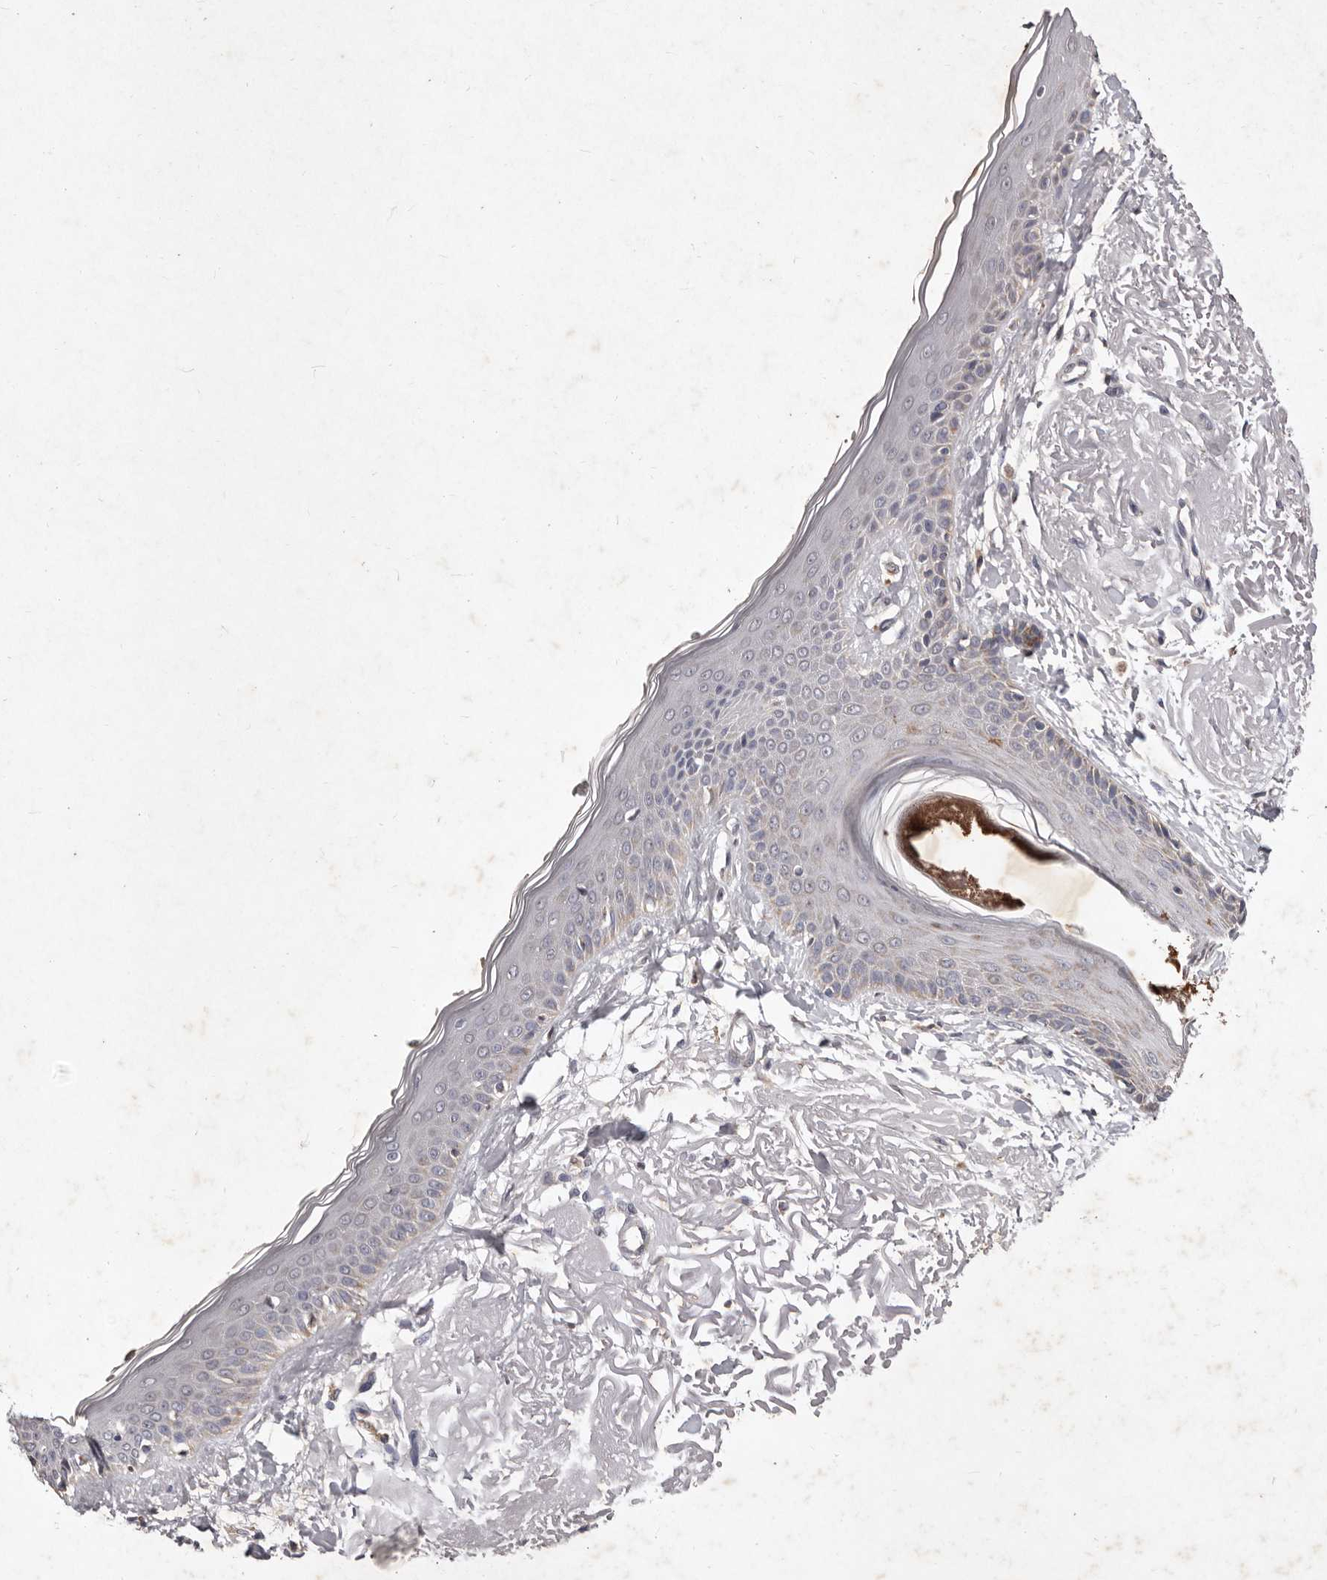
{"staining": {"intensity": "weak", "quantity": "25%-75%", "location": "cytoplasmic/membranous"}, "tissue": "skin", "cell_type": "Fibroblasts", "image_type": "normal", "snomed": [{"axis": "morphology", "description": "Normal tissue, NOS"}, {"axis": "topography", "description": "Skin"}, {"axis": "topography", "description": "Skeletal muscle"}], "caption": "IHC photomicrograph of unremarkable skin: skin stained using immunohistochemistry shows low levels of weak protein expression localized specifically in the cytoplasmic/membranous of fibroblasts, appearing as a cytoplasmic/membranous brown color.", "gene": "CXCL14", "patient": {"sex": "male", "age": 83}}